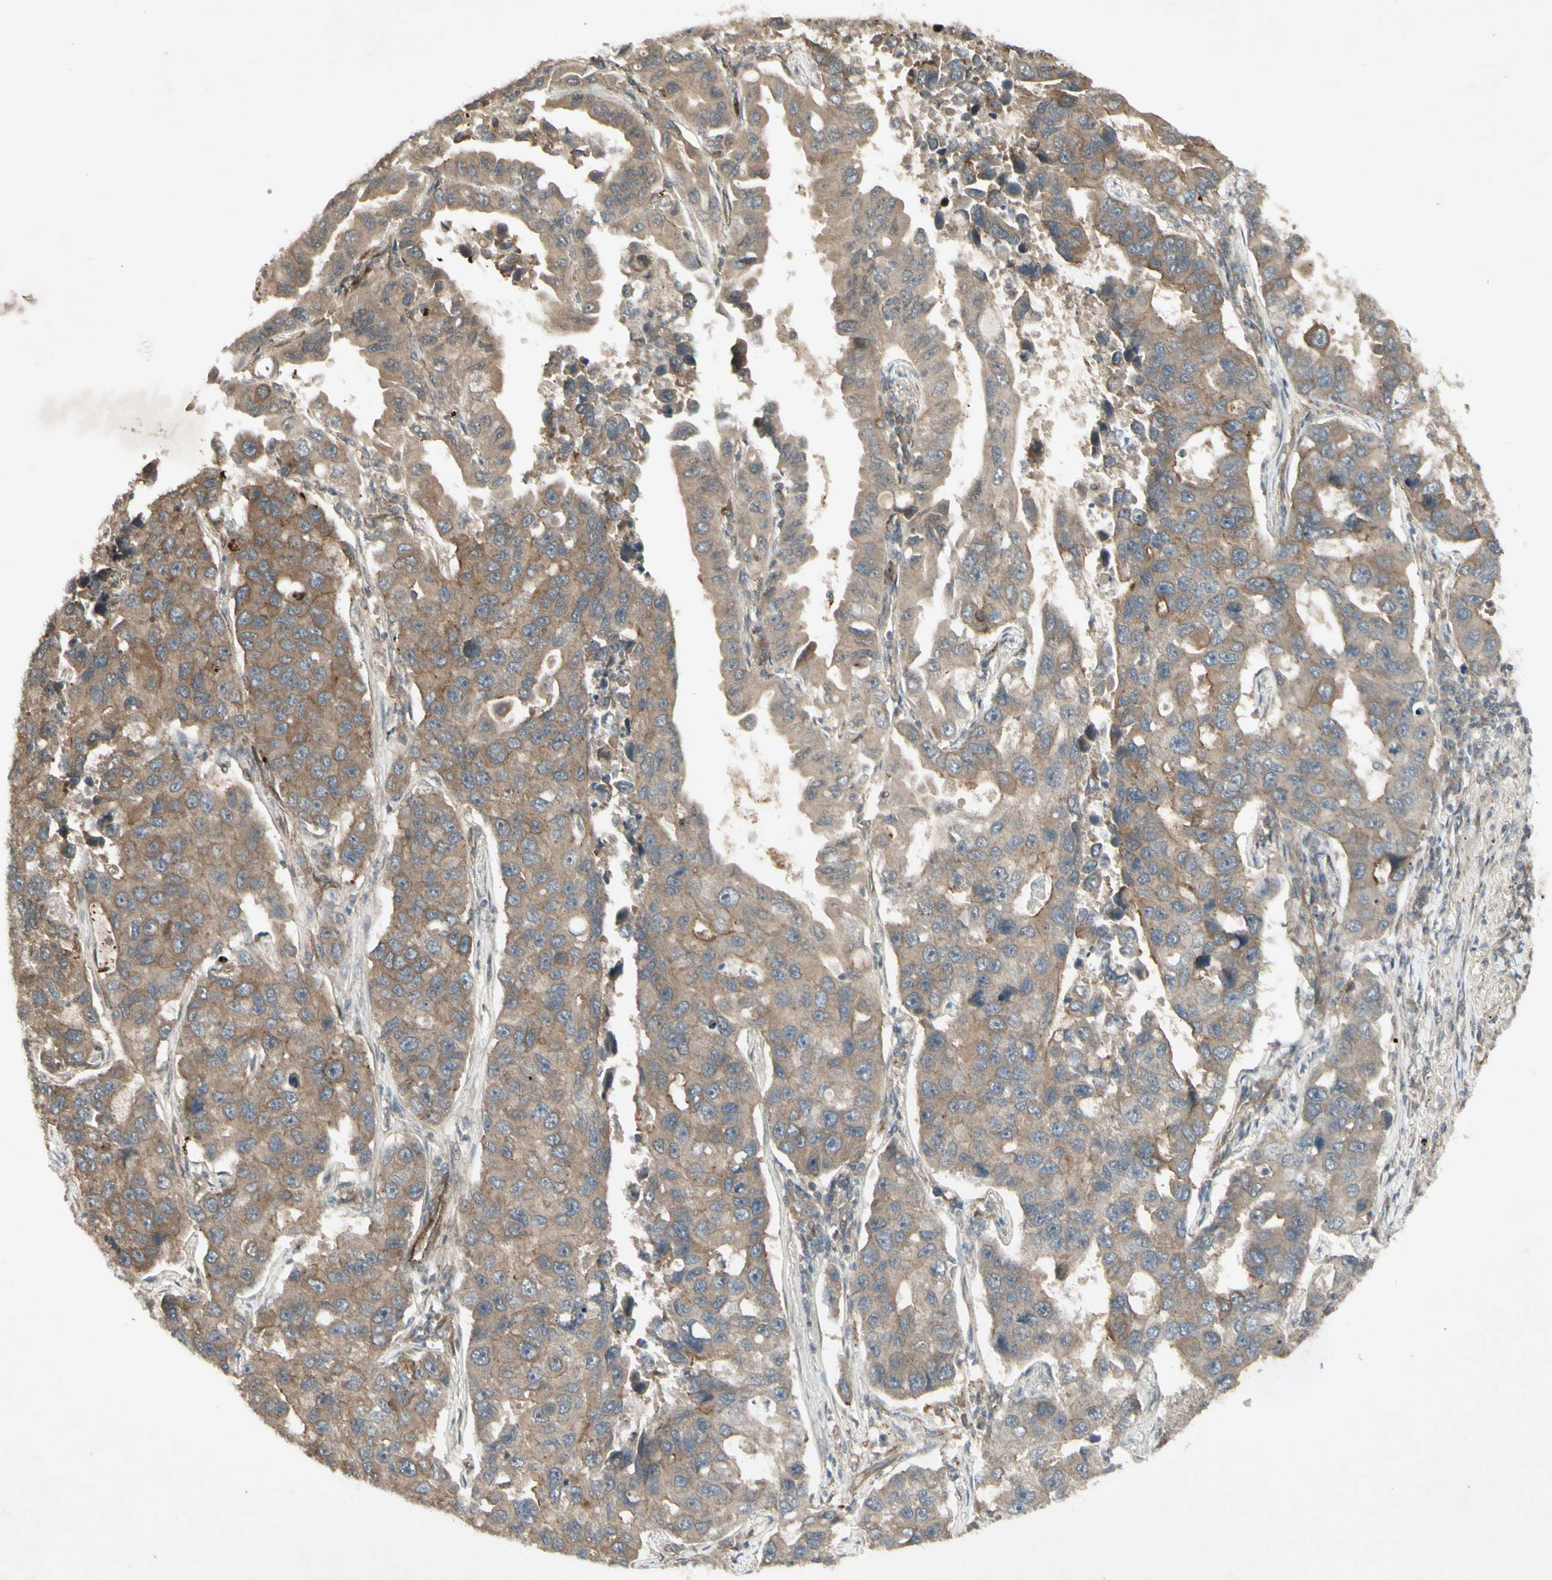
{"staining": {"intensity": "moderate", "quantity": "<25%", "location": "cytoplasmic/membranous"}, "tissue": "lung cancer", "cell_type": "Tumor cells", "image_type": "cancer", "snomed": [{"axis": "morphology", "description": "Adenocarcinoma, NOS"}, {"axis": "topography", "description": "Lung"}], "caption": "Protein expression analysis of lung cancer exhibits moderate cytoplasmic/membranous positivity in about <25% of tumor cells. The staining was performed using DAB to visualize the protein expression in brown, while the nuclei were stained in blue with hematoxylin (Magnification: 20x).", "gene": "JAG1", "patient": {"sex": "male", "age": 64}}